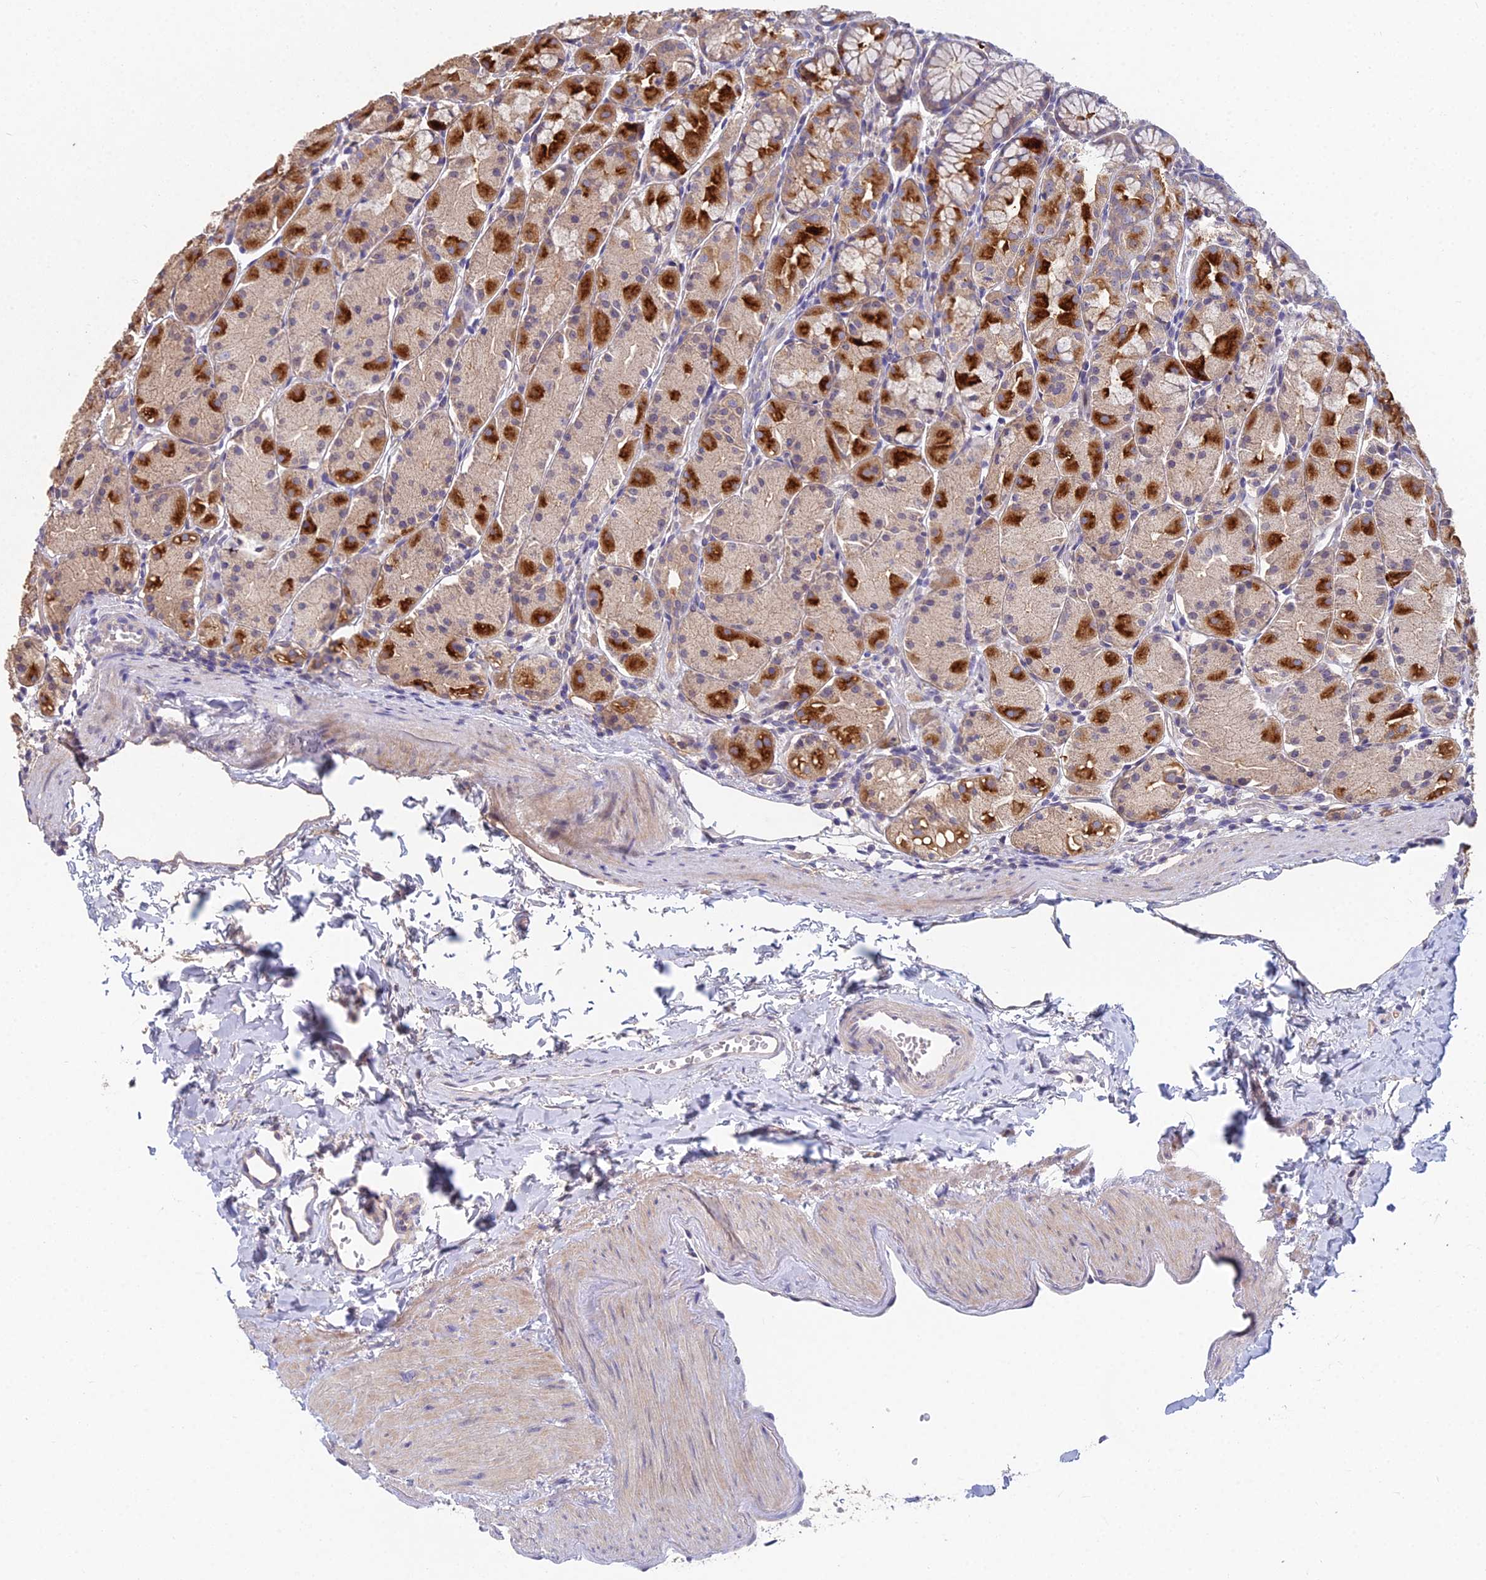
{"staining": {"intensity": "strong", "quantity": "25%-75%", "location": "cytoplasmic/membranous"}, "tissue": "stomach", "cell_type": "Glandular cells", "image_type": "normal", "snomed": [{"axis": "morphology", "description": "Normal tissue, NOS"}, {"axis": "topography", "description": "Stomach, upper"}], "caption": "Approximately 25%-75% of glandular cells in unremarkable human stomach display strong cytoplasmic/membranous protein expression as visualized by brown immunohistochemical staining.", "gene": "METTL26", "patient": {"sex": "male", "age": 47}}